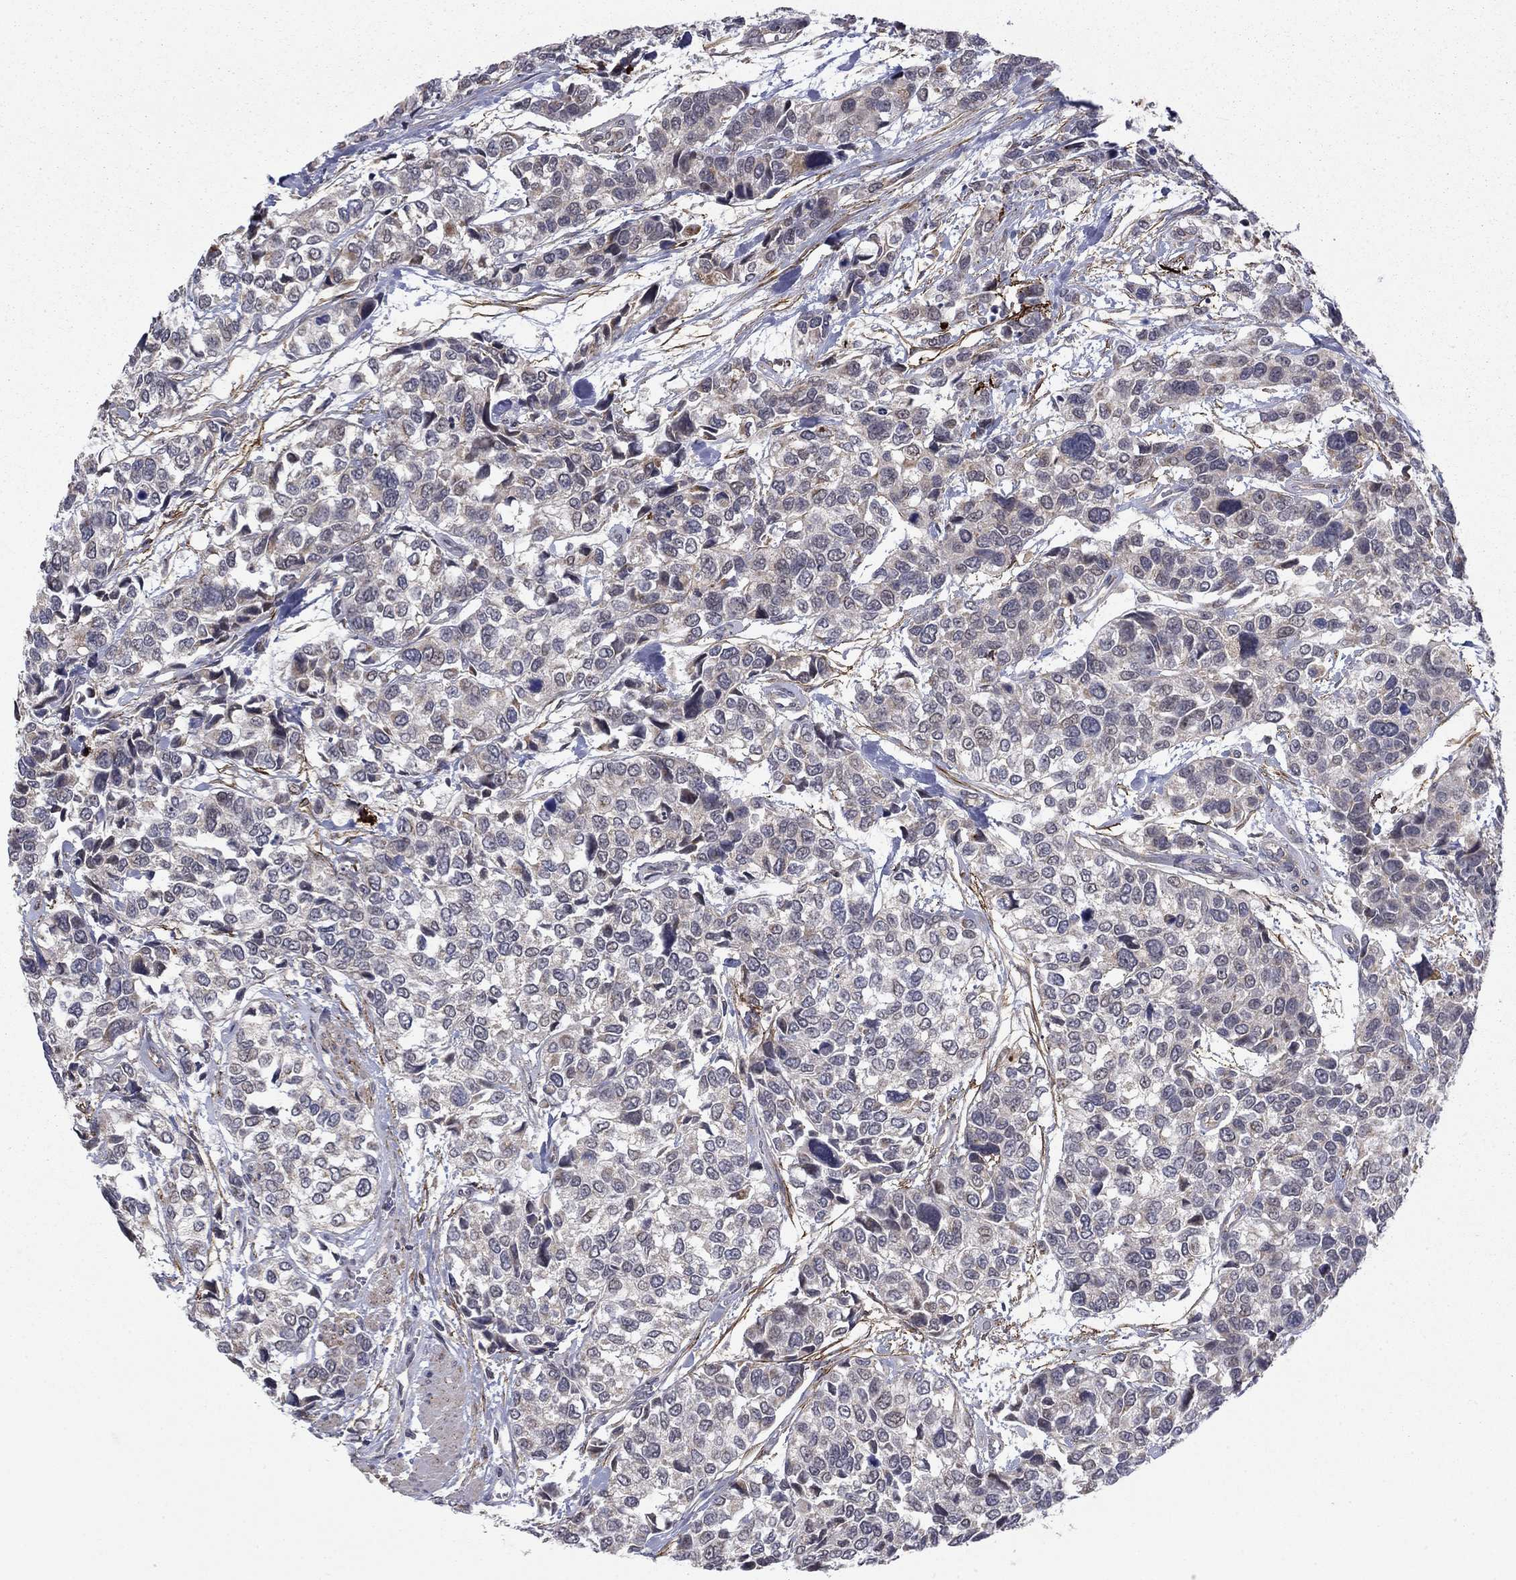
{"staining": {"intensity": "negative", "quantity": "none", "location": "none"}, "tissue": "urothelial cancer", "cell_type": "Tumor cells", "image_type": "cancer", "snomed": [{"axis": "morphology", "description": "Urothelial carcinoma, High grade"}, {"axis": "topography", "description": "Urinary bladder"}], "caption": "Immunohistochemistry (IHC) micrograph of human urothelial cancer stained for a protein (brown), which shows no staining in tumor cells.", "gene": "DOP1B", "patient": {"sex": "male", "age": 77}}